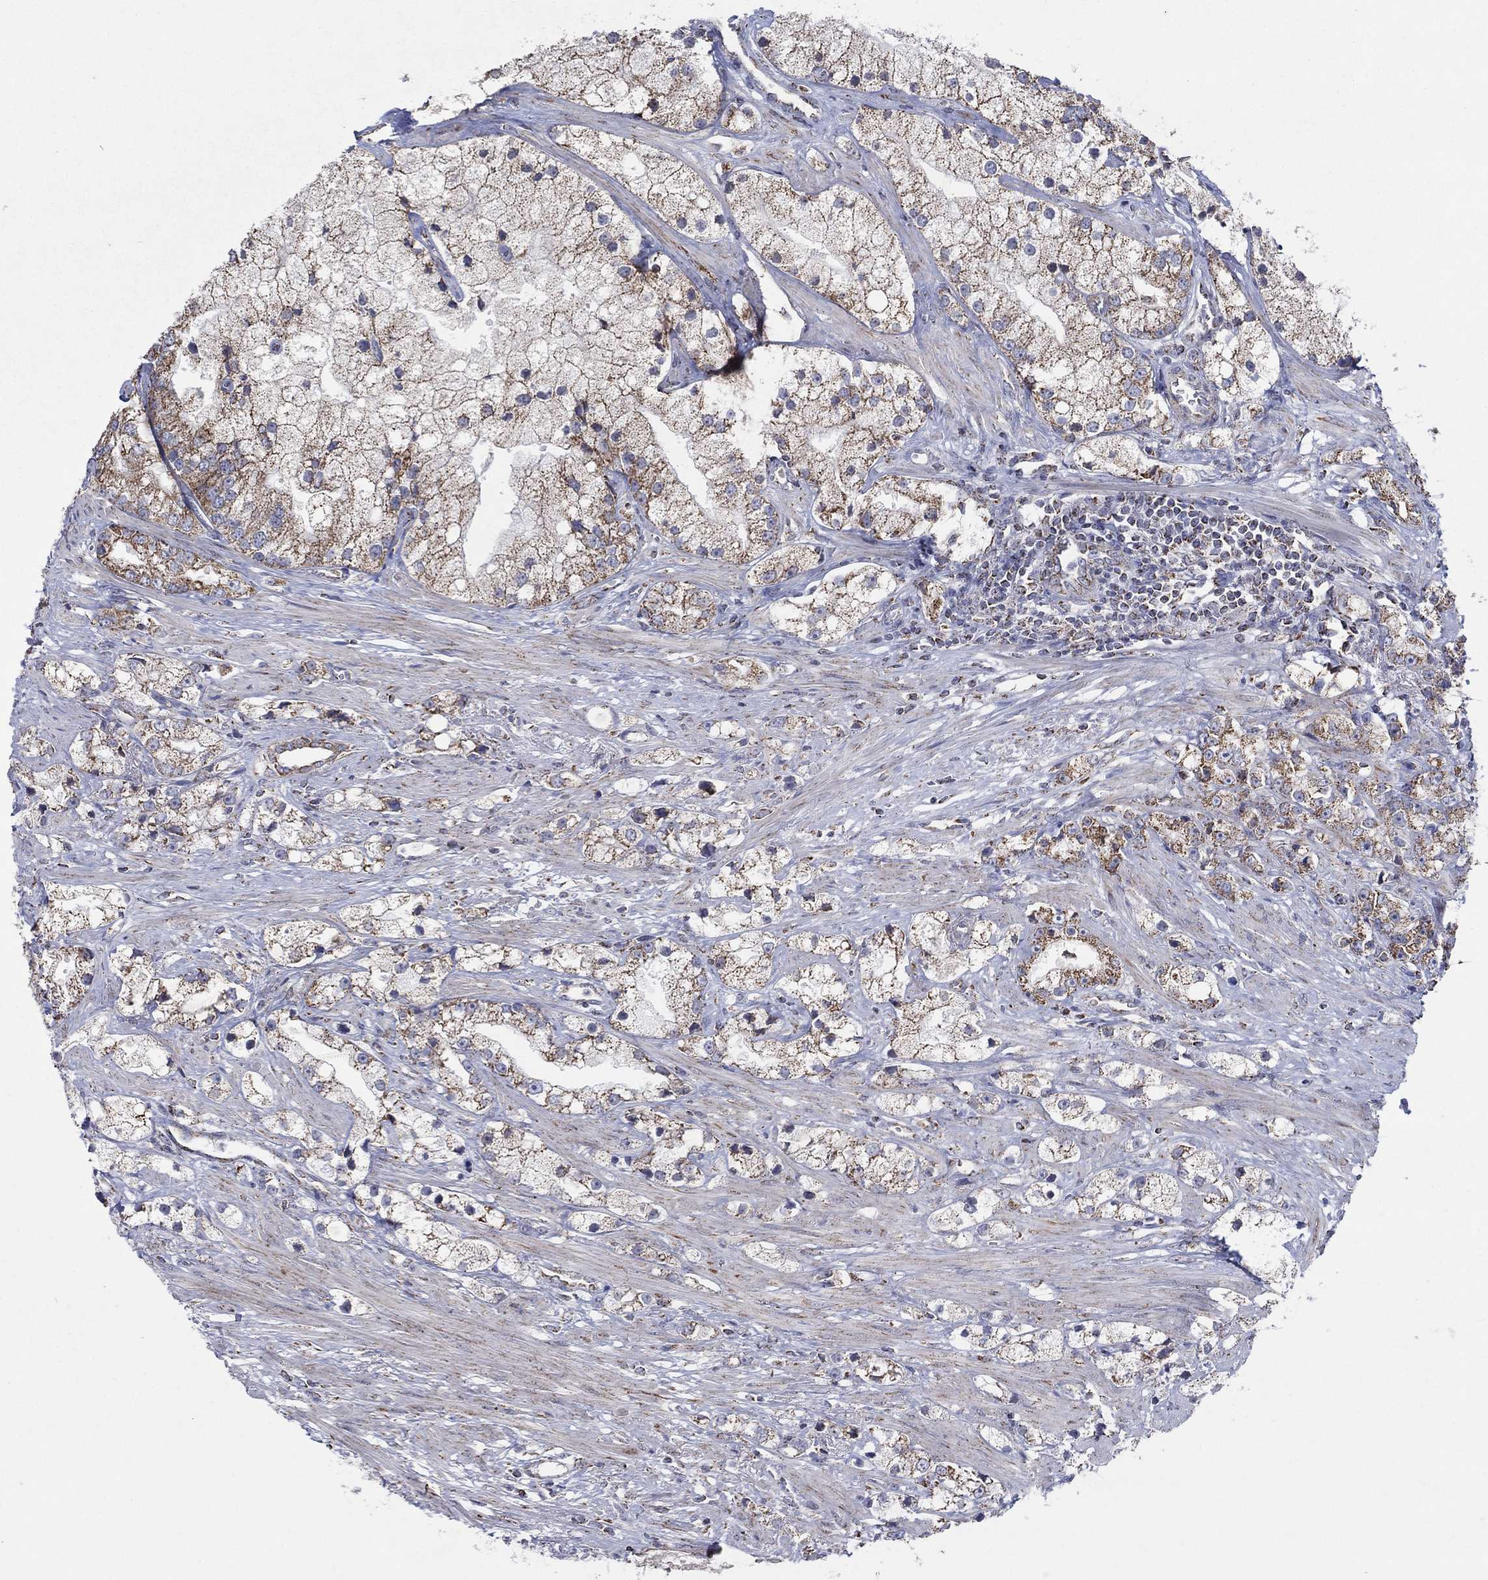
{"staining": {"intensity": "strong", "quantity": "25%-75%", "location": "cytoplasmic/membranous"}, "tissue": "prostate cancer", "cell_type": "Tumor cells", "image_type": "cancer", "snomed": [{"axis": "morphology", "description": "Adenocarcinoma, NOS"}, {"axis": "topography", "description": "Prostate and seminal vesicle, NOS"}, {"axis": "topography", "description": "Prostate"}], "caption": "Prostate adenocarcinoma was stained to show a protein in brown. There is high levels of strong cytoplasmic/membranous staining in about 25%-75% of tumor cells.", "gene": "C9orf85", "patient": {"sex": "male", "age": 79}}